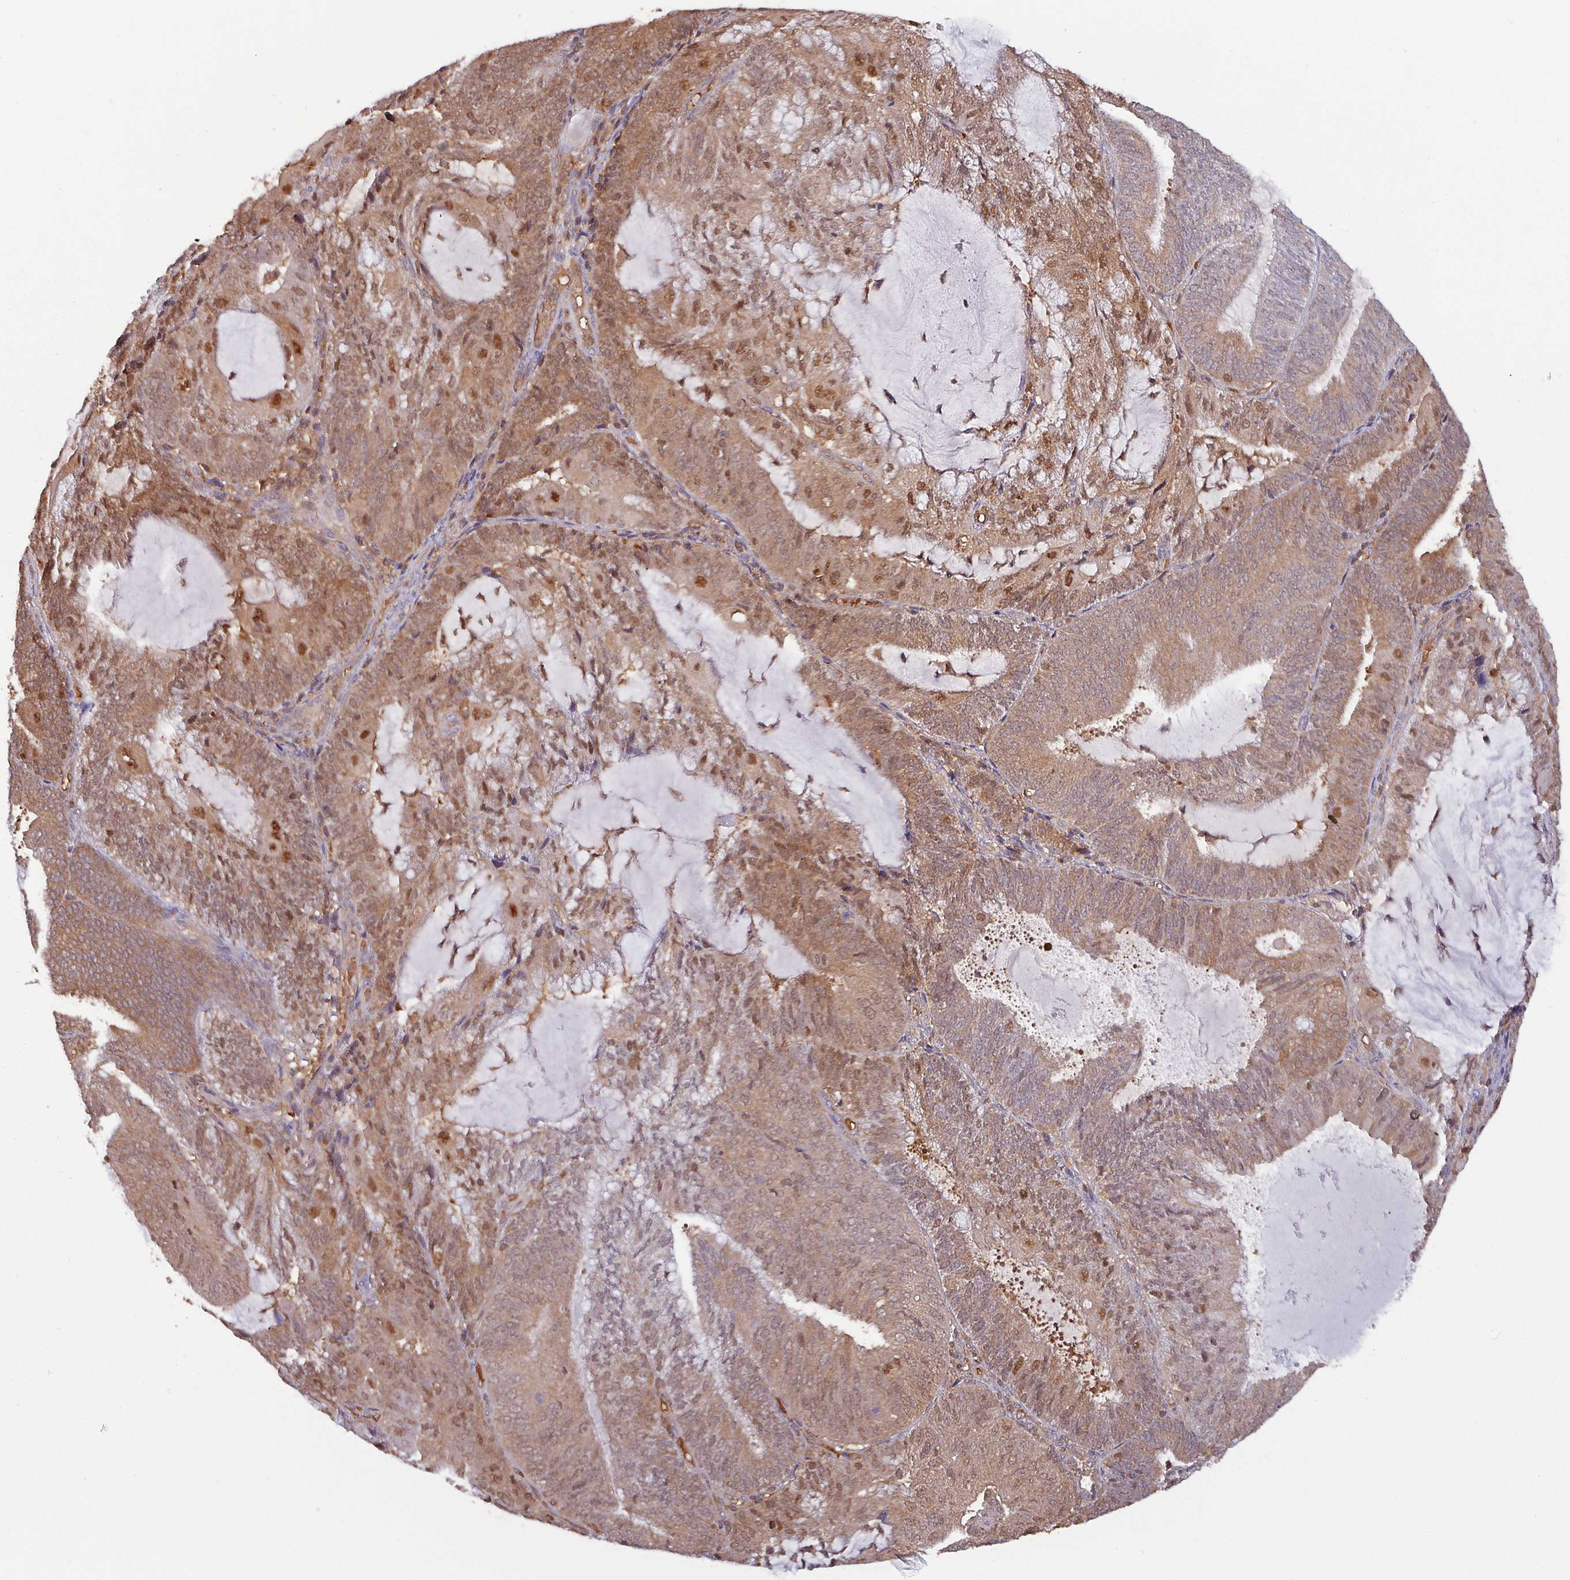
{"staining": {"intensity": "moderate", "quantity": ">75%", "location": "cytoplasmic/membranous,nuclear"}, "tissue": "endometrial cancer", "cell_type": "Tumor cells", "image_type": "cancer", "snomed": [{"axis": "morphology", "description": "Adenocarcinoma, NOS"}, {"axis": "topography", "description": "Endometrium"}], "caption": "Protein positivity by IHC displays moderate cytoplasmic/membranous and nuclear positivity in approximately >75% of tumor cells in endometrial cancer (adenocarcinoma).", "gene": "PSMB8", "patient": {"sex": "female", "age": 81}}